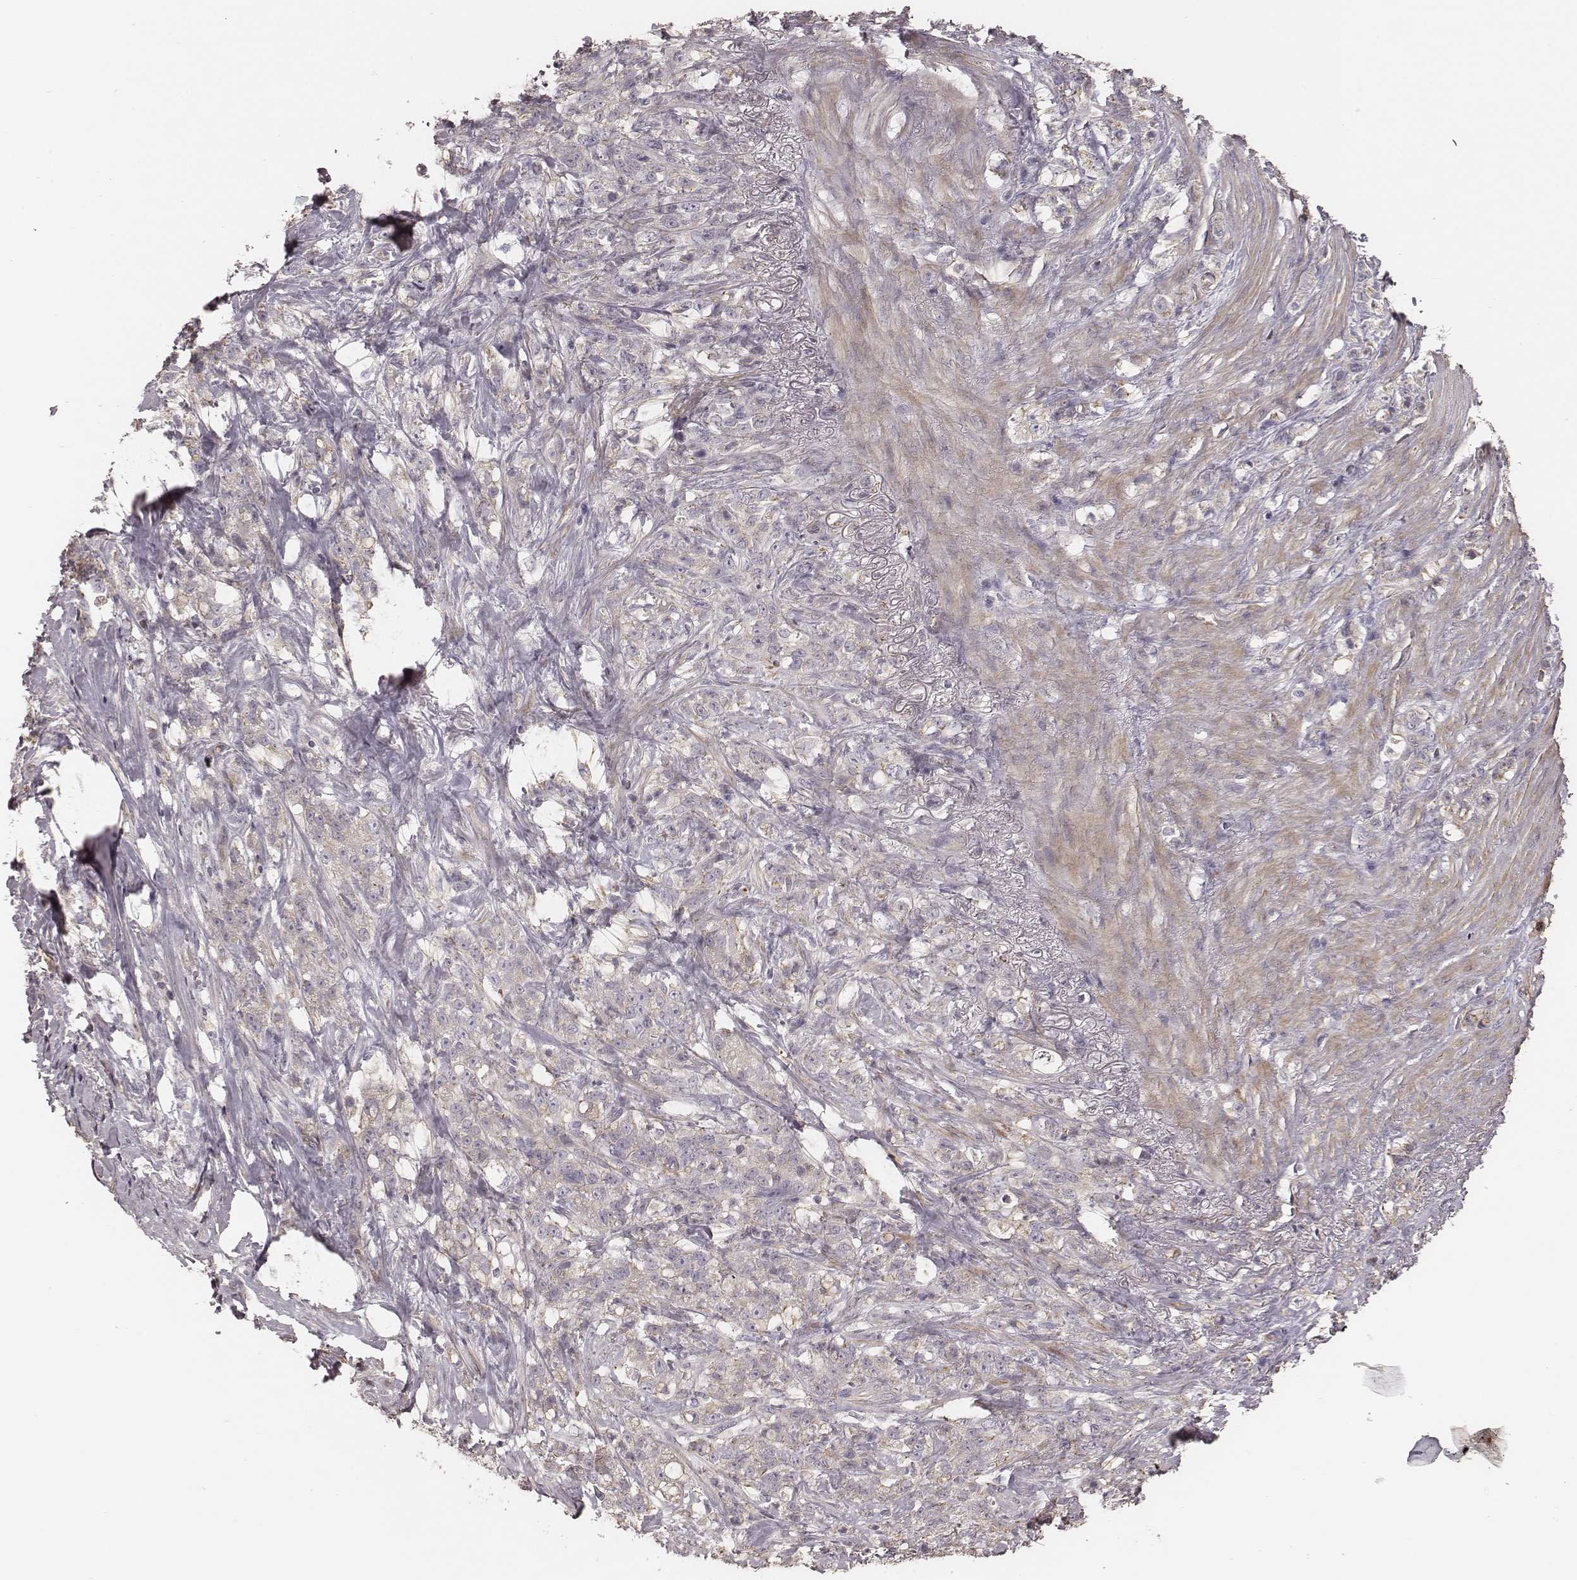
{"staining": {"intensity": "weak", "quantity": ">75%", "location": "cytoplasmic/membranous"}, "tissue": "stomach cancer", "cell_type": "Tumor cells", "image_type": "cancer", "snomed": [{"axis": "morphology", "description": "Adenocarcinoma, NOS"}, {"axis": "topography", "description": "Stomach, lower"}], "caption": "This micrograph exhibits immunohistochemistry staining of stomach adenocarcinoma, with low weak cytoplasmic/membranous expression in about >75% of tumor cells.", "gene": "OTOGL", "patient": {"sex": "male", "age": 88}}